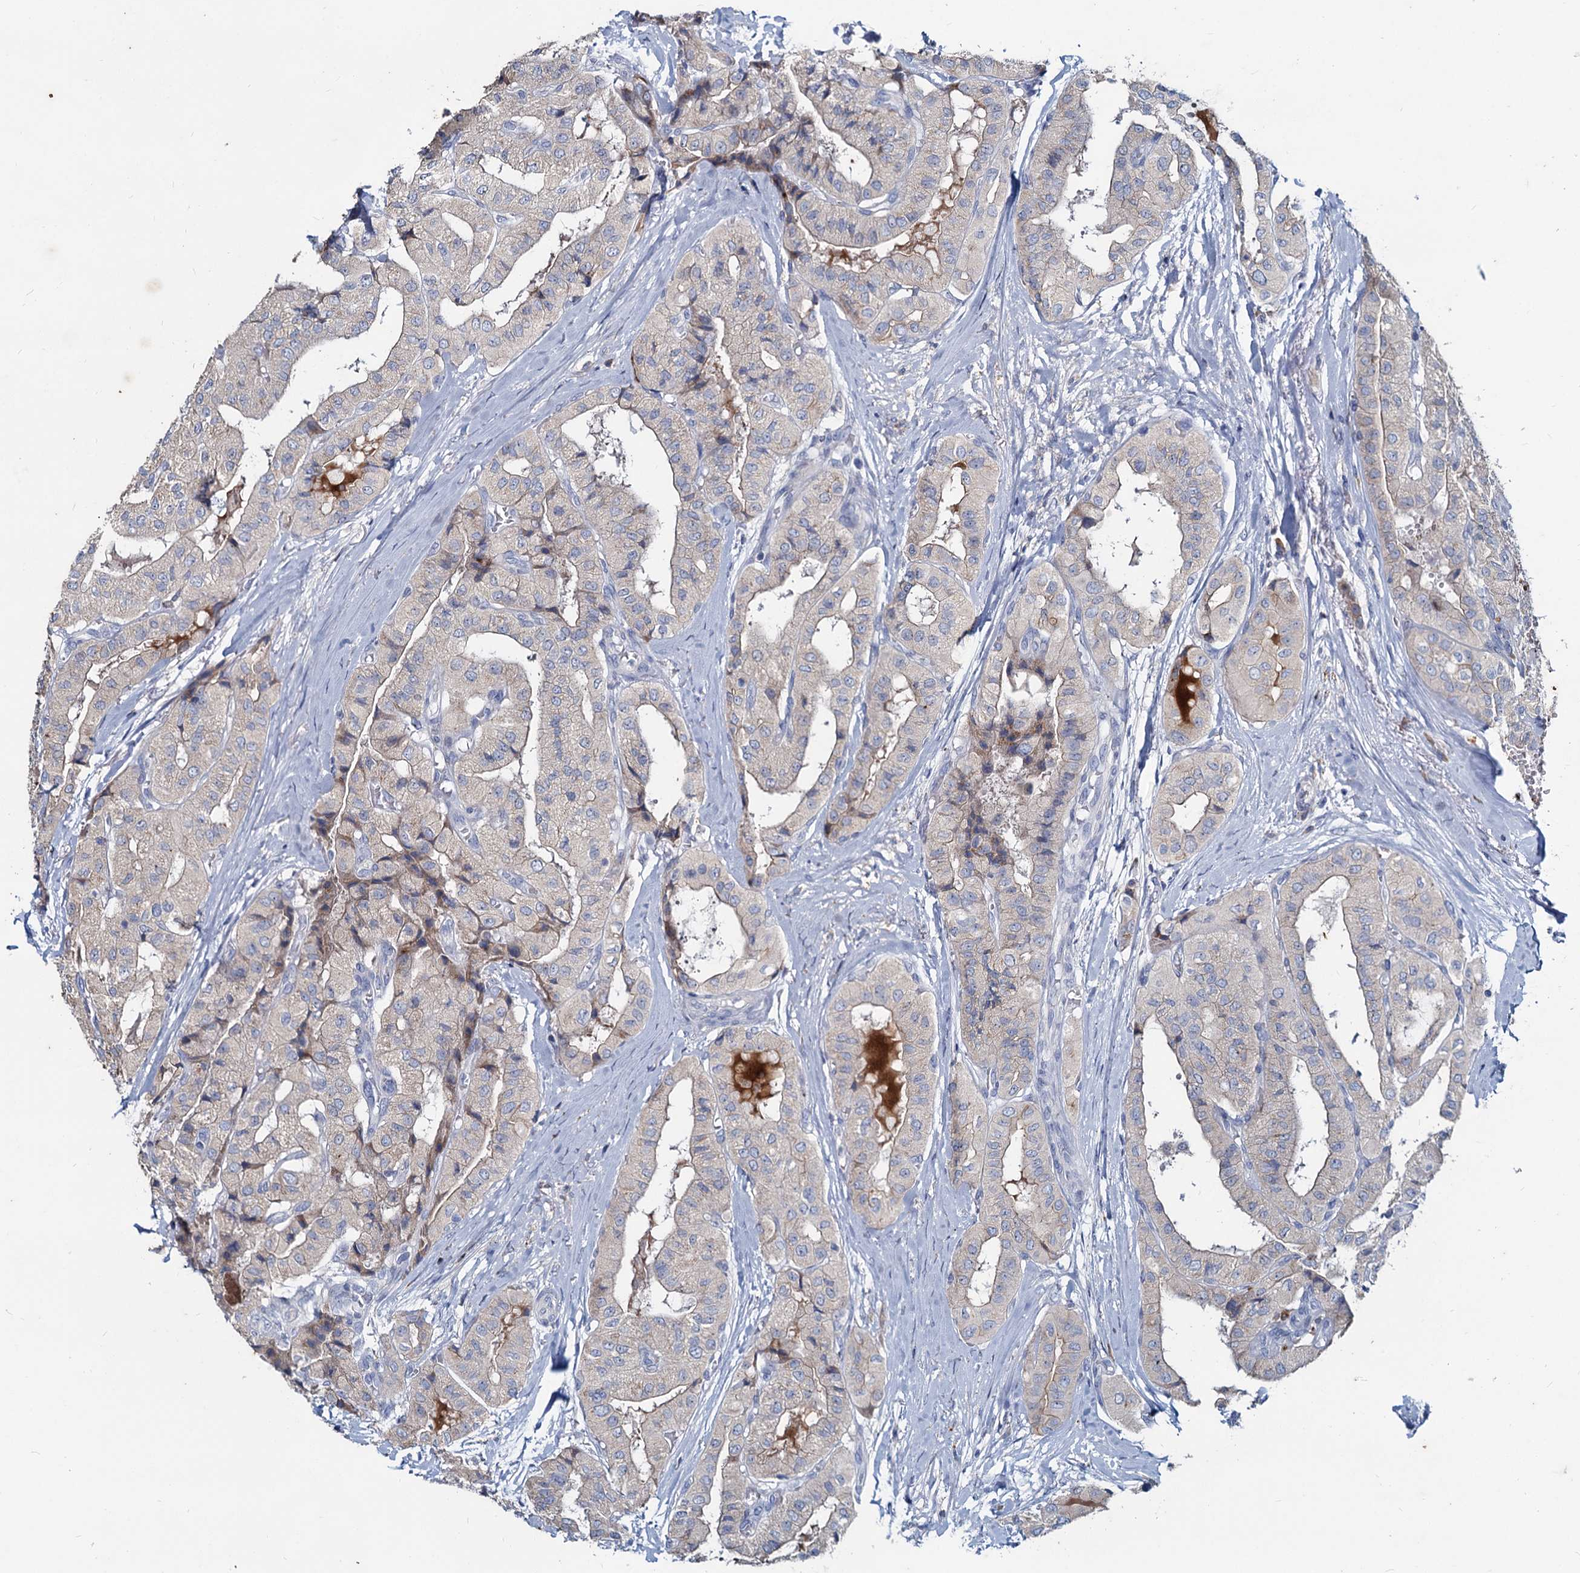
{"staining": {"intensity": "negative", "quantity": "none", "location": "none"}, "tissue": "thyroid cancer", "cell_type": "Tumor cells", "image_type": "cancer", "snomed": [{"axis": "morphology", "description": "Papillary adenocarcinoma, NOS"}, {"axis": "topography", "description": "Thyroid gland"}], "caption": "Human thyroid cancer stained for a protein using IHC demonstrates no positivity in tumor cells.", "gene": "TMX2", "patient": {"sex": "female", "age": 59}}